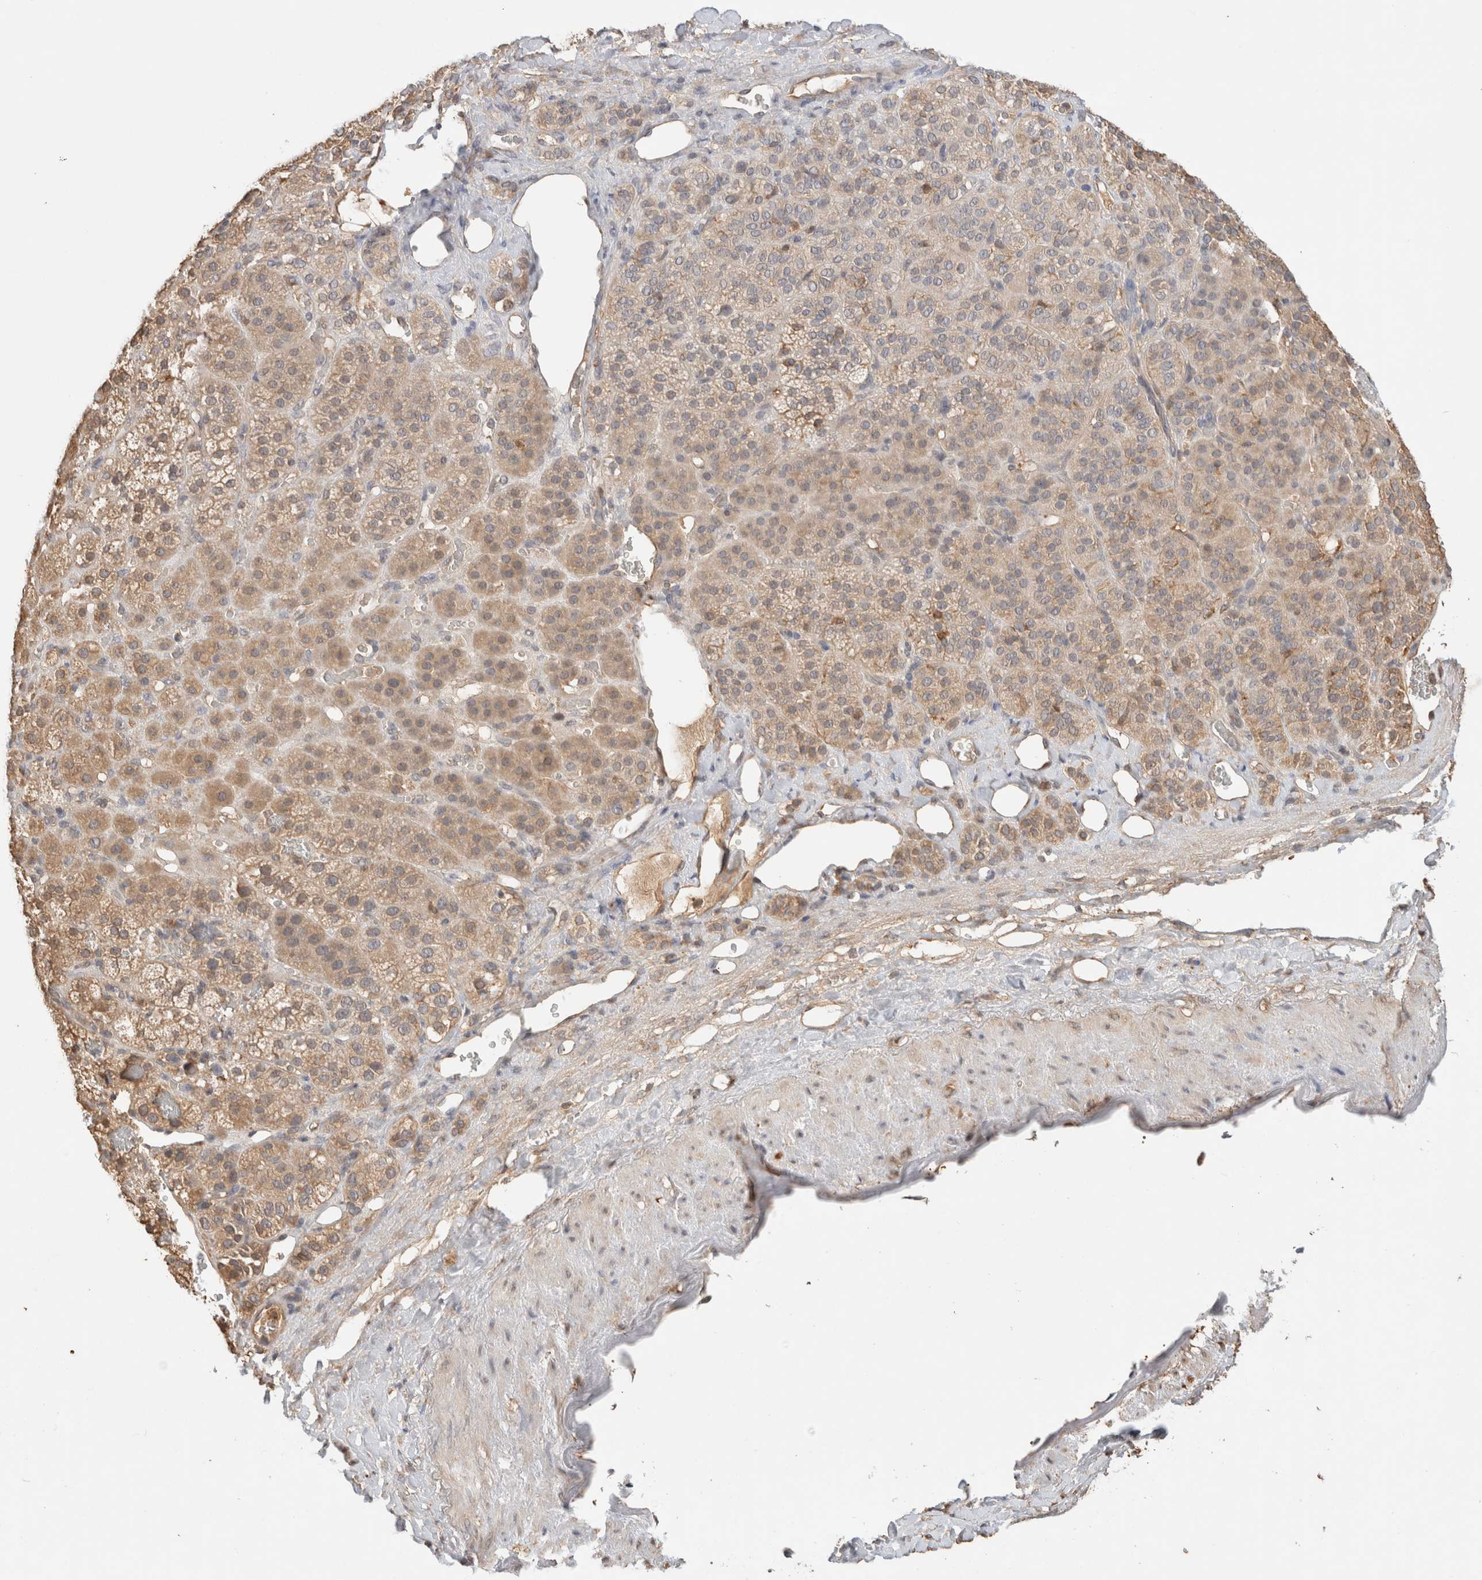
{"staining": {"intensity": "weak", "quantity": ">75%", "location": "cytoplasmic/membranous,nuclear"}, "tissue": "adrenal gland", "cell_type": "Glandular cells", "image_type": "normal", "snomed": [{"axis": "morphology", "description": "Normal tissue, NOS"}, {"axis": "topography", "description": "Adrenal gland"}], "caption": "Brown immunohistochemical staining in normal adrenal gland exhibits weak cytoplasmic/membranous,nuclear staining in about >75% of glandular cells. Nuclei are stained in blue.", "gene": "YWHAH", "patient": {"sex": "male", "age": 57}}